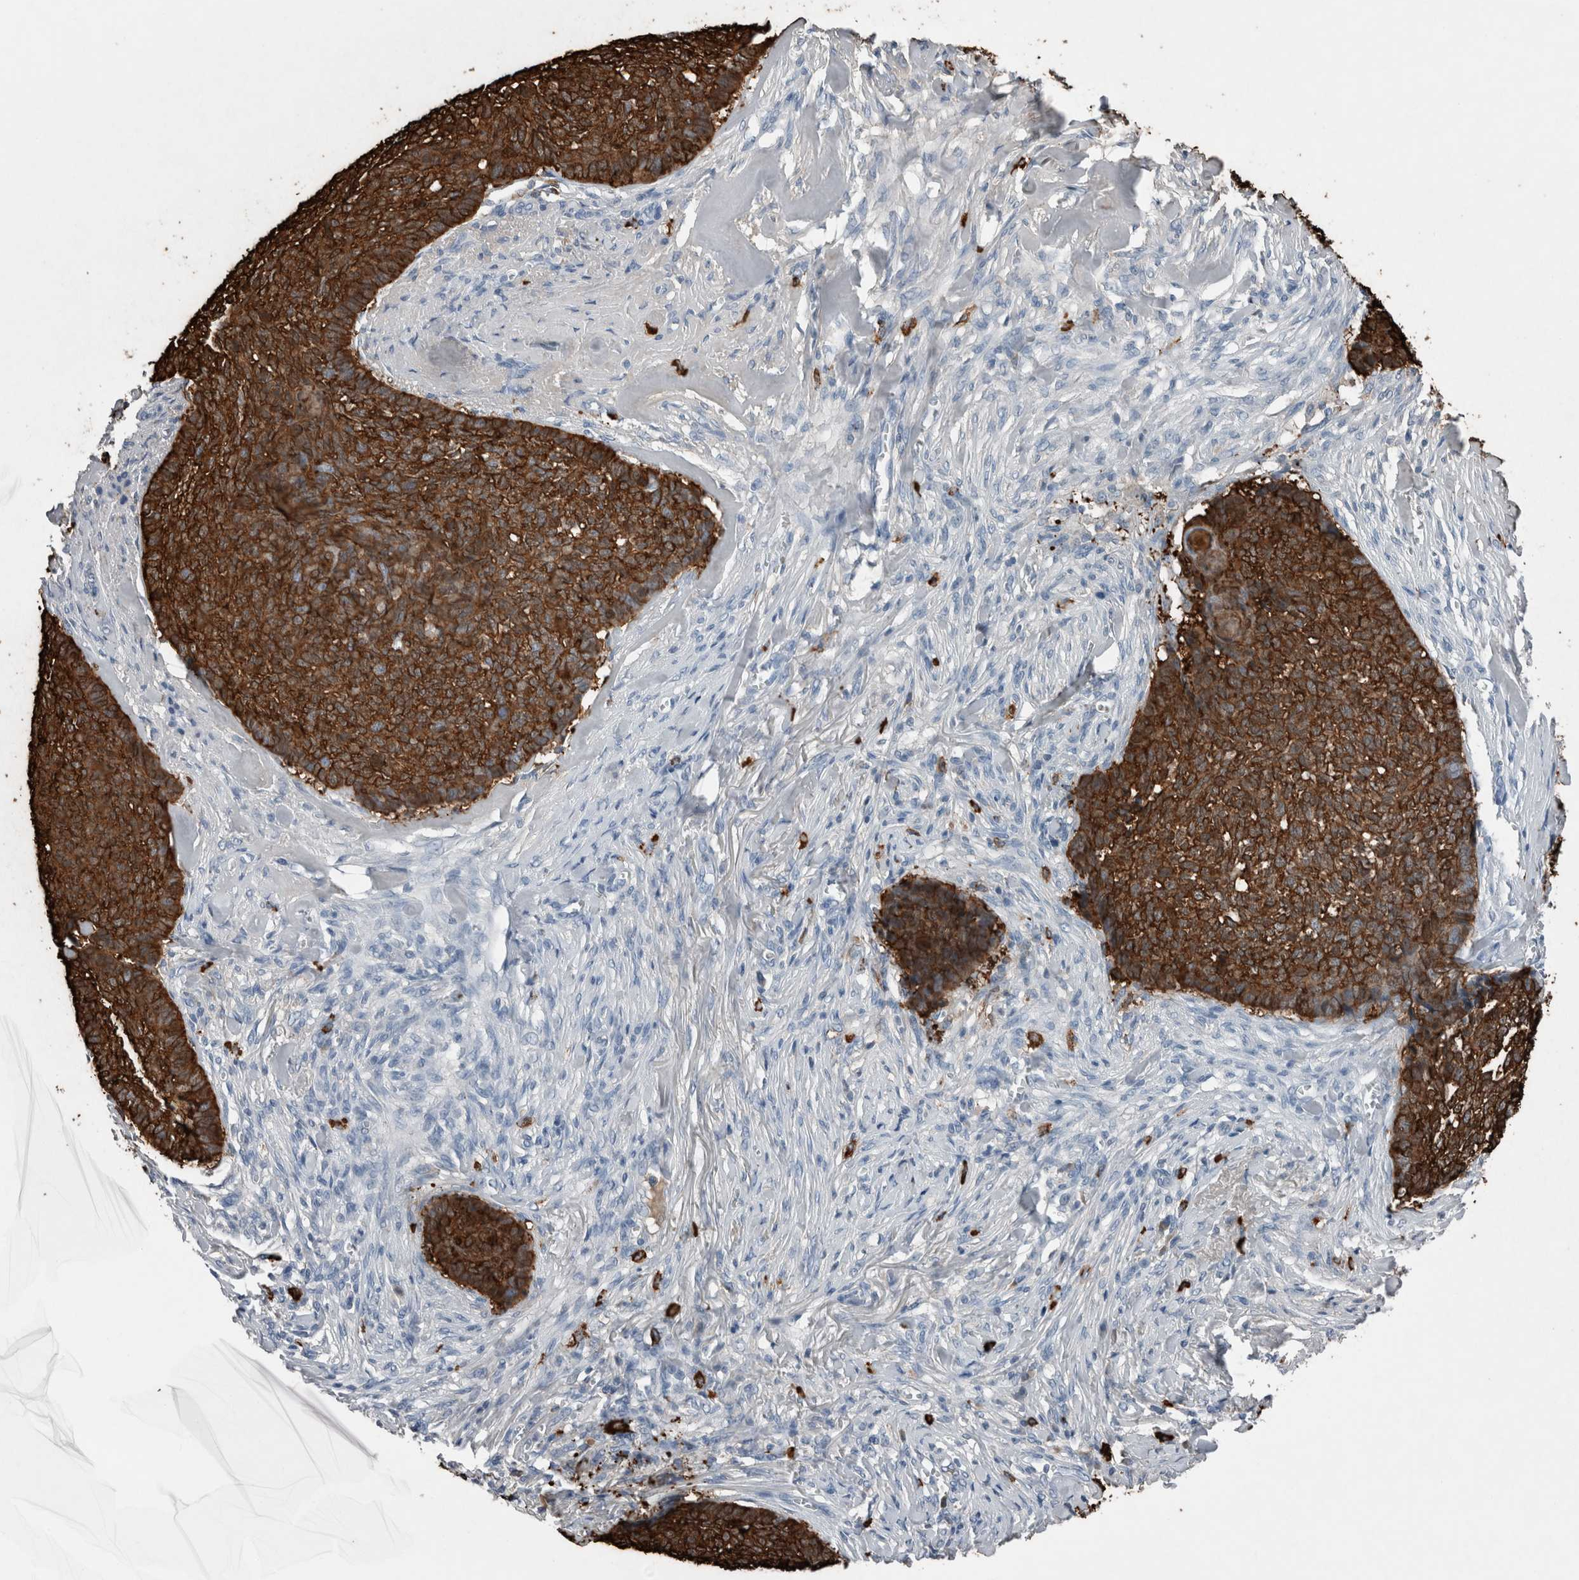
{"staining": {"intensity": "strong", "quantity": ">75%", "location": "cytoplasmic/membranous"}, "tissue": "skin cancer", "cell_type": "Tumor cells", "image_type": "cancer", "snomed": [{"axis": "morphology", "description": "Basal cell carcinoma"}, {"axis": "topography", "description": "Skin"}], "caption": "An image of human basal cell carcinoma (skin) stained for a protein demonstrates strong cytoplasmic/membranous brown staining in tumor cells. (DAB (3,3'-diaminobenzidine) = brown stain, brightfield microscopy at high magnification).", "gene": "CRNN", "patient": {"sex": "male", "age": 84}}